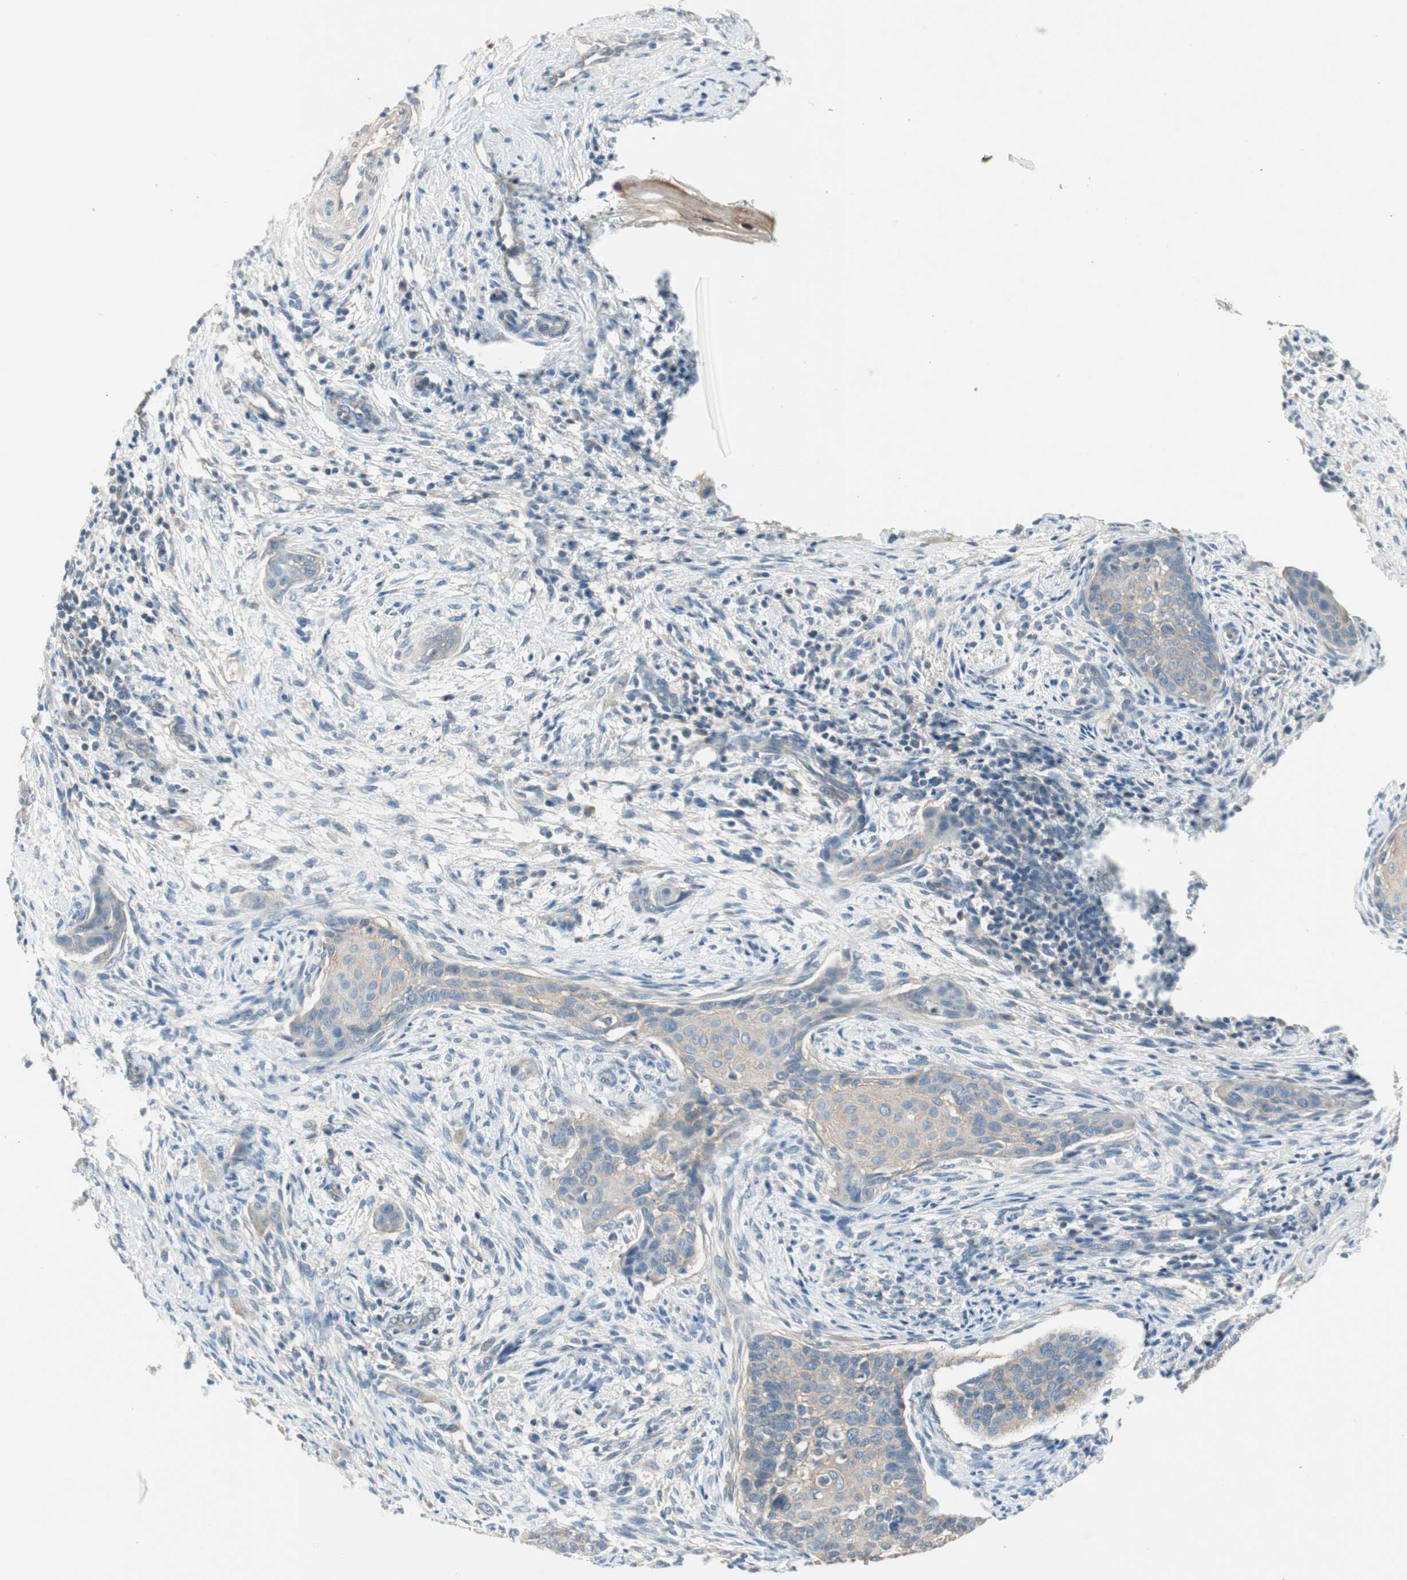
{"staining": {"intensity": "weak", "quantity": "<25%", "location": "cytoplasmic/membranous"}, "tissue": "cervical cancer", "cell_type": "Tumor cells", "image_type": "cancer", "snomed": [{"axis": "morphology", "description": "Squamous cell carcinoma, NOS"}, {"axis": "topography", "description": "Cervix"}], "caption": "There is no significant expression in tumor cells of cervical squamous cell carcinoma.", "gene": "GLUL", "patient": {"sex": "female", "age": 33}}